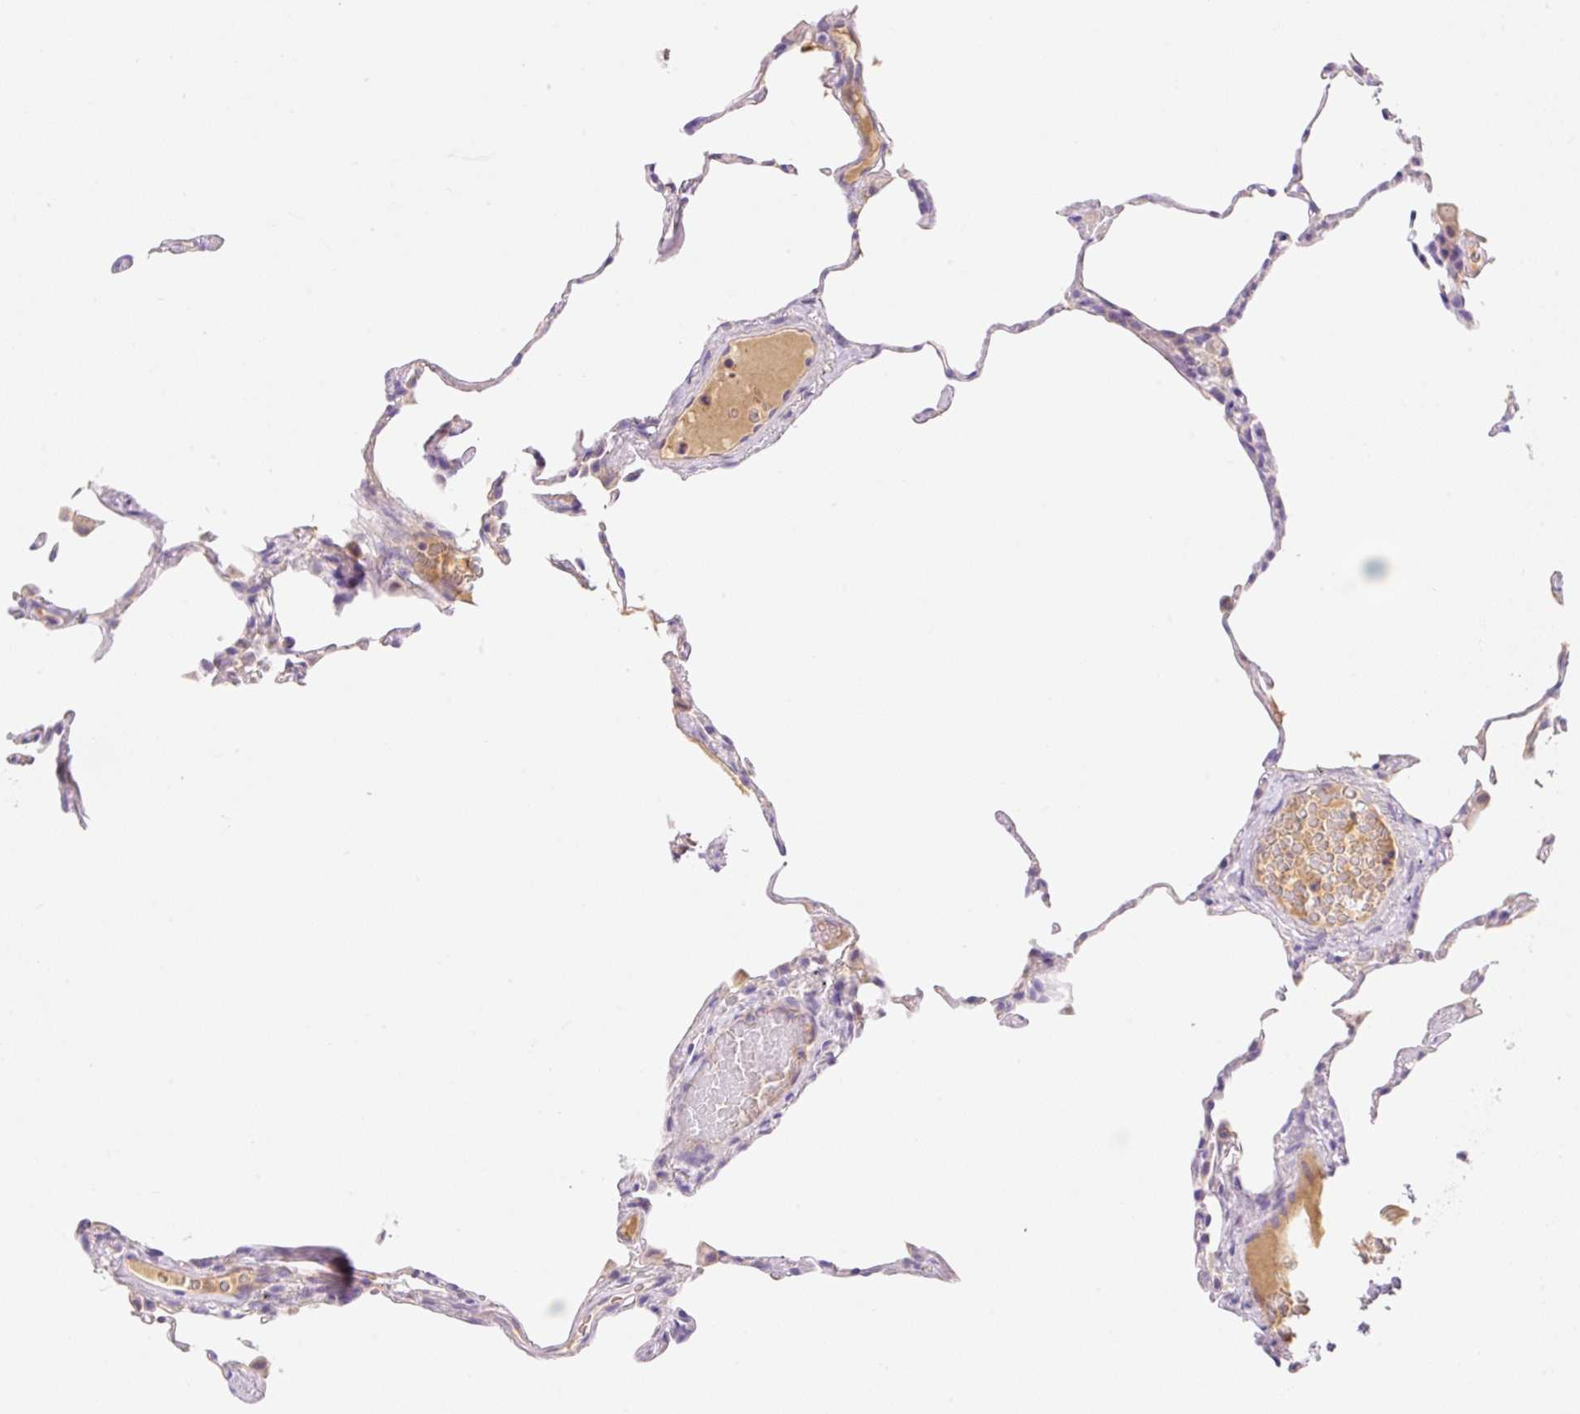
{"staining": {"intensity": "weak", "quantity": "<25%", "location": "cytoplasmic/membranous"}, "tissue": "lung", "cell_type": "Alveolar cells", "image_type": "normal", "snomed": [{"axis": "morphology", "description": "Normal tissue, NOS"}, {"axis": "topography", "description": "Lung"}], "caption": "DAB immunohistochemical staining of unremarkable human lung exhibits no significant expression in alveolar cells.", "gene": "DENND5A", "patient": {"sex": "female", "age": 57}}